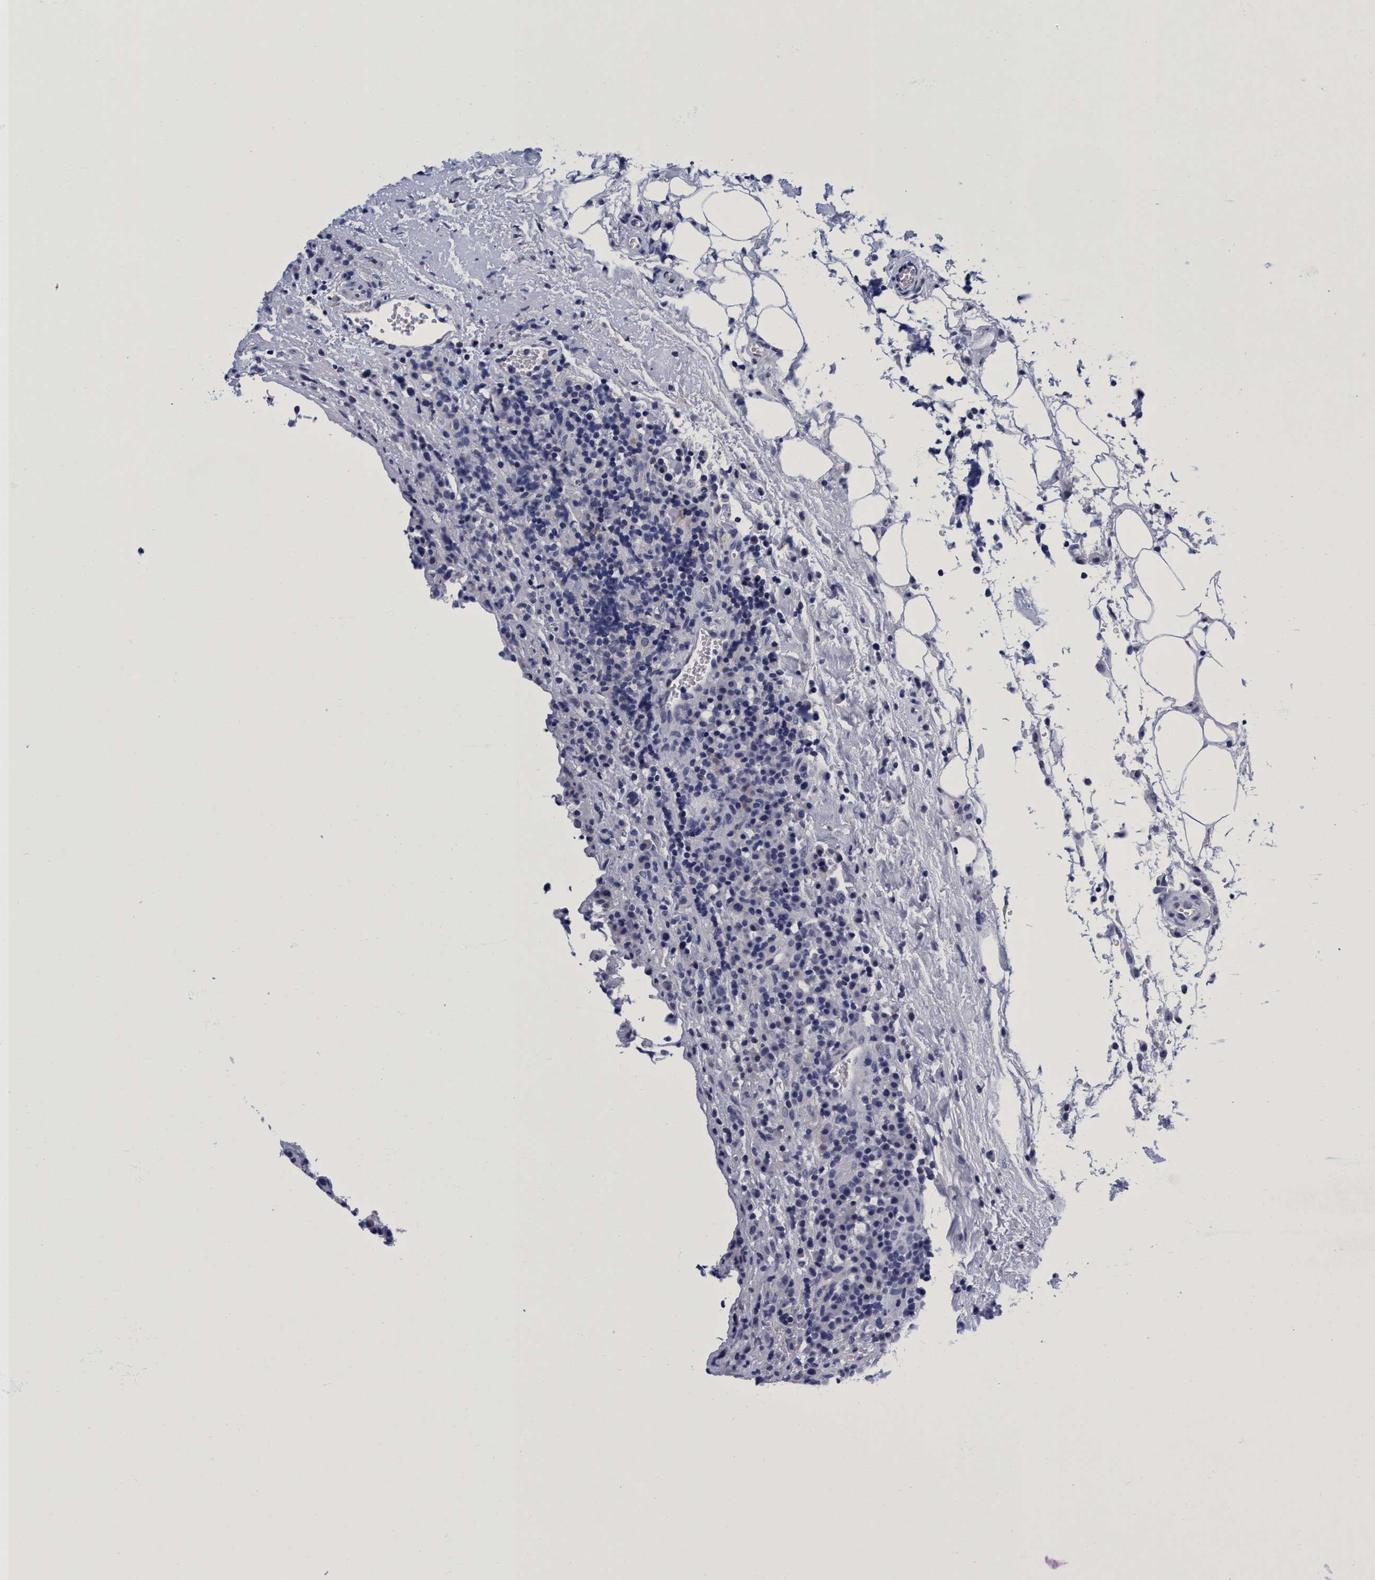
{"staining": {"intensity": "negative", "quantity": "none", "location": "none"}, "tissue": "lymphoma", "cell_type": "Tumor cells", "image_type": "cancer", "snomed": [{"axis": "morphology", "description": "Malignant lymphoma, non-Hodgkin's type, High grade"}, {"axis": "topography", "description": "Lymph node"}], "caption": "DAB (3,3'-diaminobenzidine) immunohistochemical staining of lymphoma displays no significant staining in tumor cells.", "gene": "PLPPR1", "patient": {"sex": "female", "age": 76}}